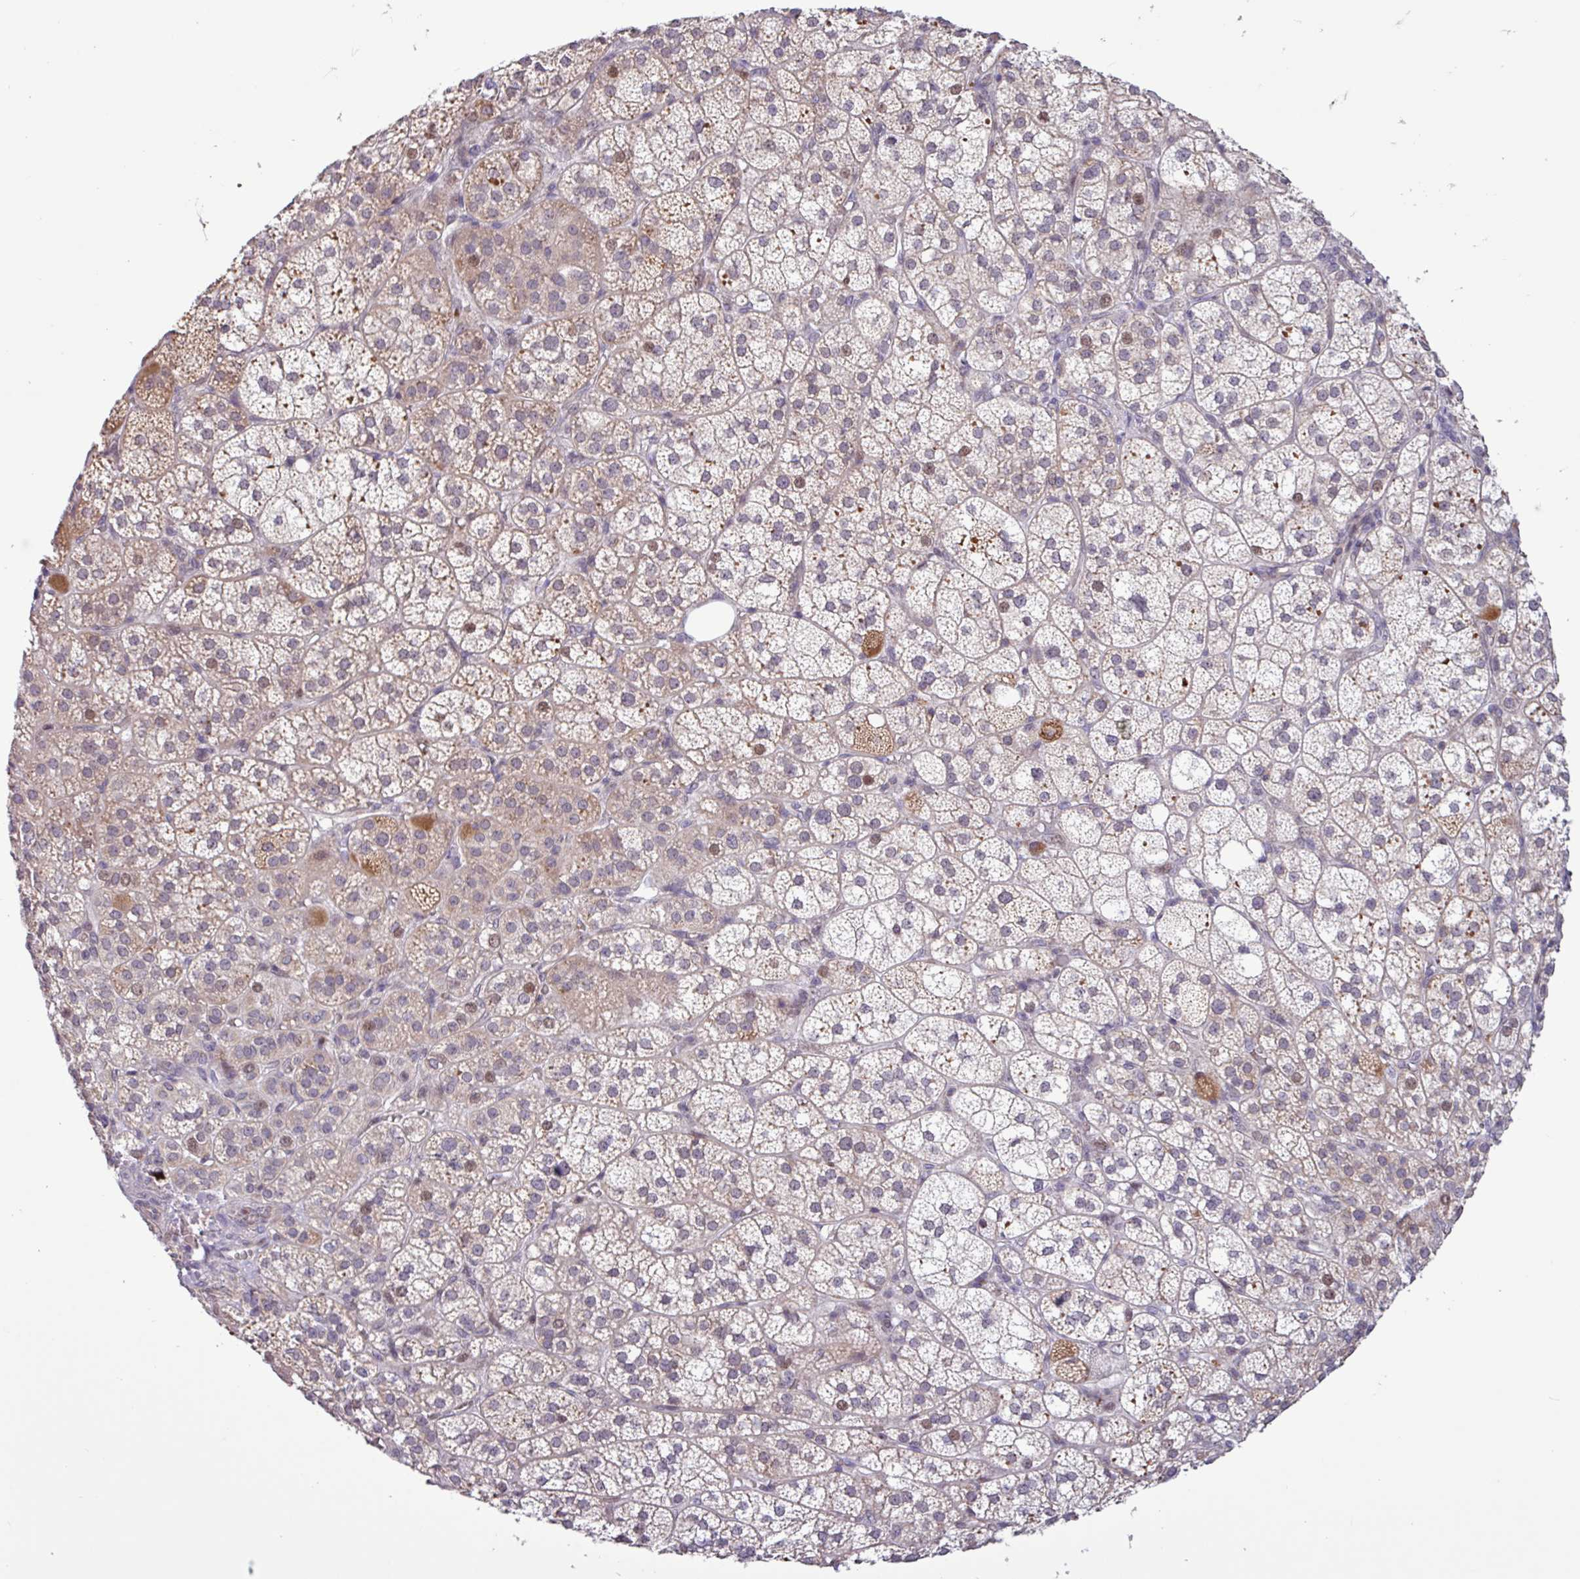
{"staining": {"intensity": "moderate", "quantity": "25%-75%", "location": "cytoplasmic/membranous,nuclear"}, "tissue": "adrenal gland", "cell_type": "Glandular cells", "image_type": "normal", "snomed": [{"axis": "morphology", "description": "Normal tissue, NOS"}, {"axis": "topography", "description": "Adrenal gland"}], "caption": "Glandular cells exhibit medium levels of moderate cytoplasmic/membranous,nuclear positivity in about 25%-75% of cells in normal adrenal gland. The protein is shown in brown color, while the nuclei are stained blue.", "gene": "RTL3", "patient": {"sex": "female", "age": 60}}